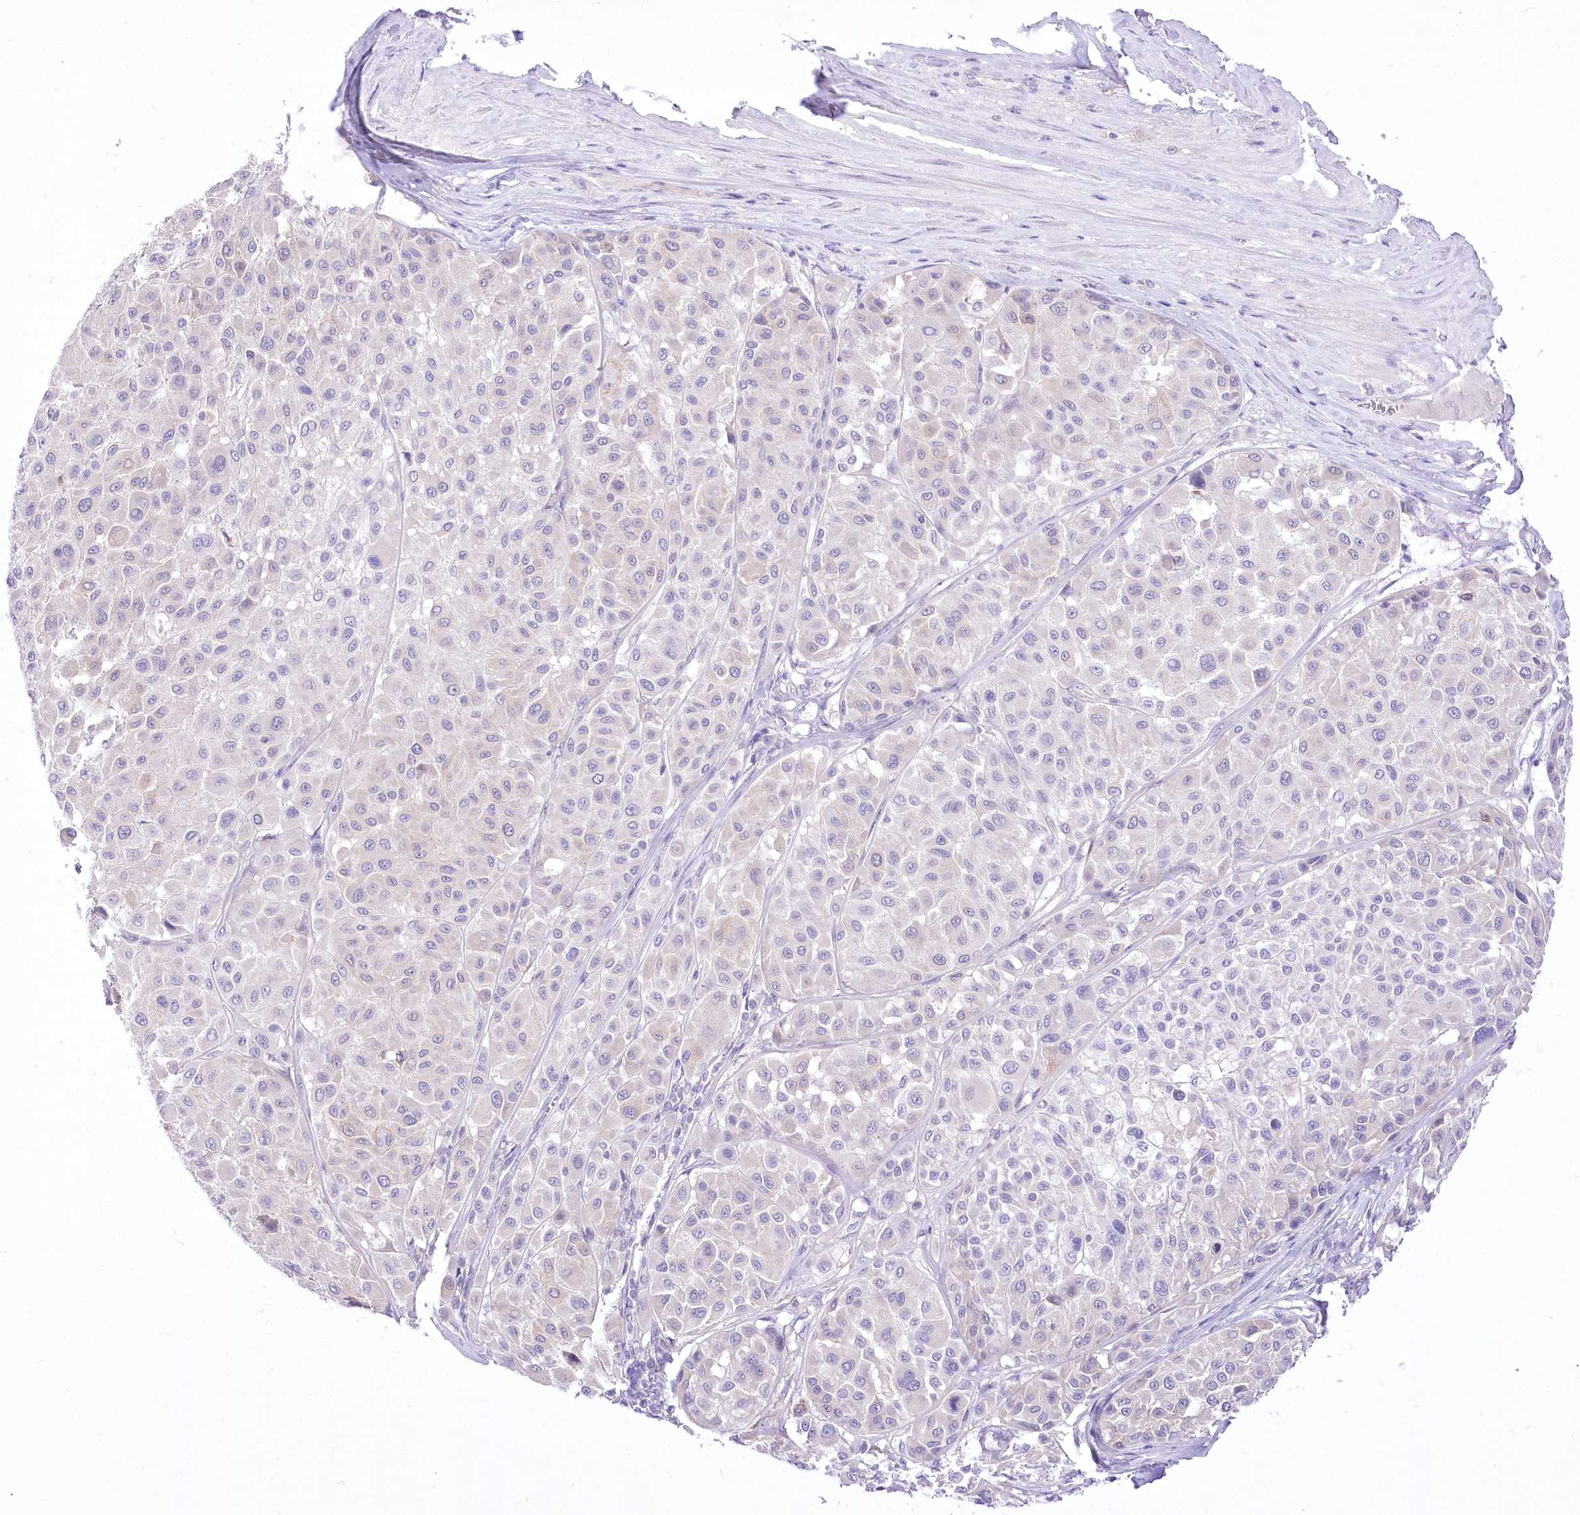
{"staining": {"intensity": "negative", "quantity": "none", "location": "none"}, "tissue": "melanoma", "cell_type": "Tumor cells", "image_type": "cancer", "snomed": [{"axis": "morphology", "description": "Malignant melanoma, Metastatic site"}, {"axis": "topography", "description": "Soft tissue"}], "caption": "Tumor cells are negative for protein expression in human malignant melanoma (metastatic site).", "gene": "HELT", "patient": {"sex": "male", "age": 41}}